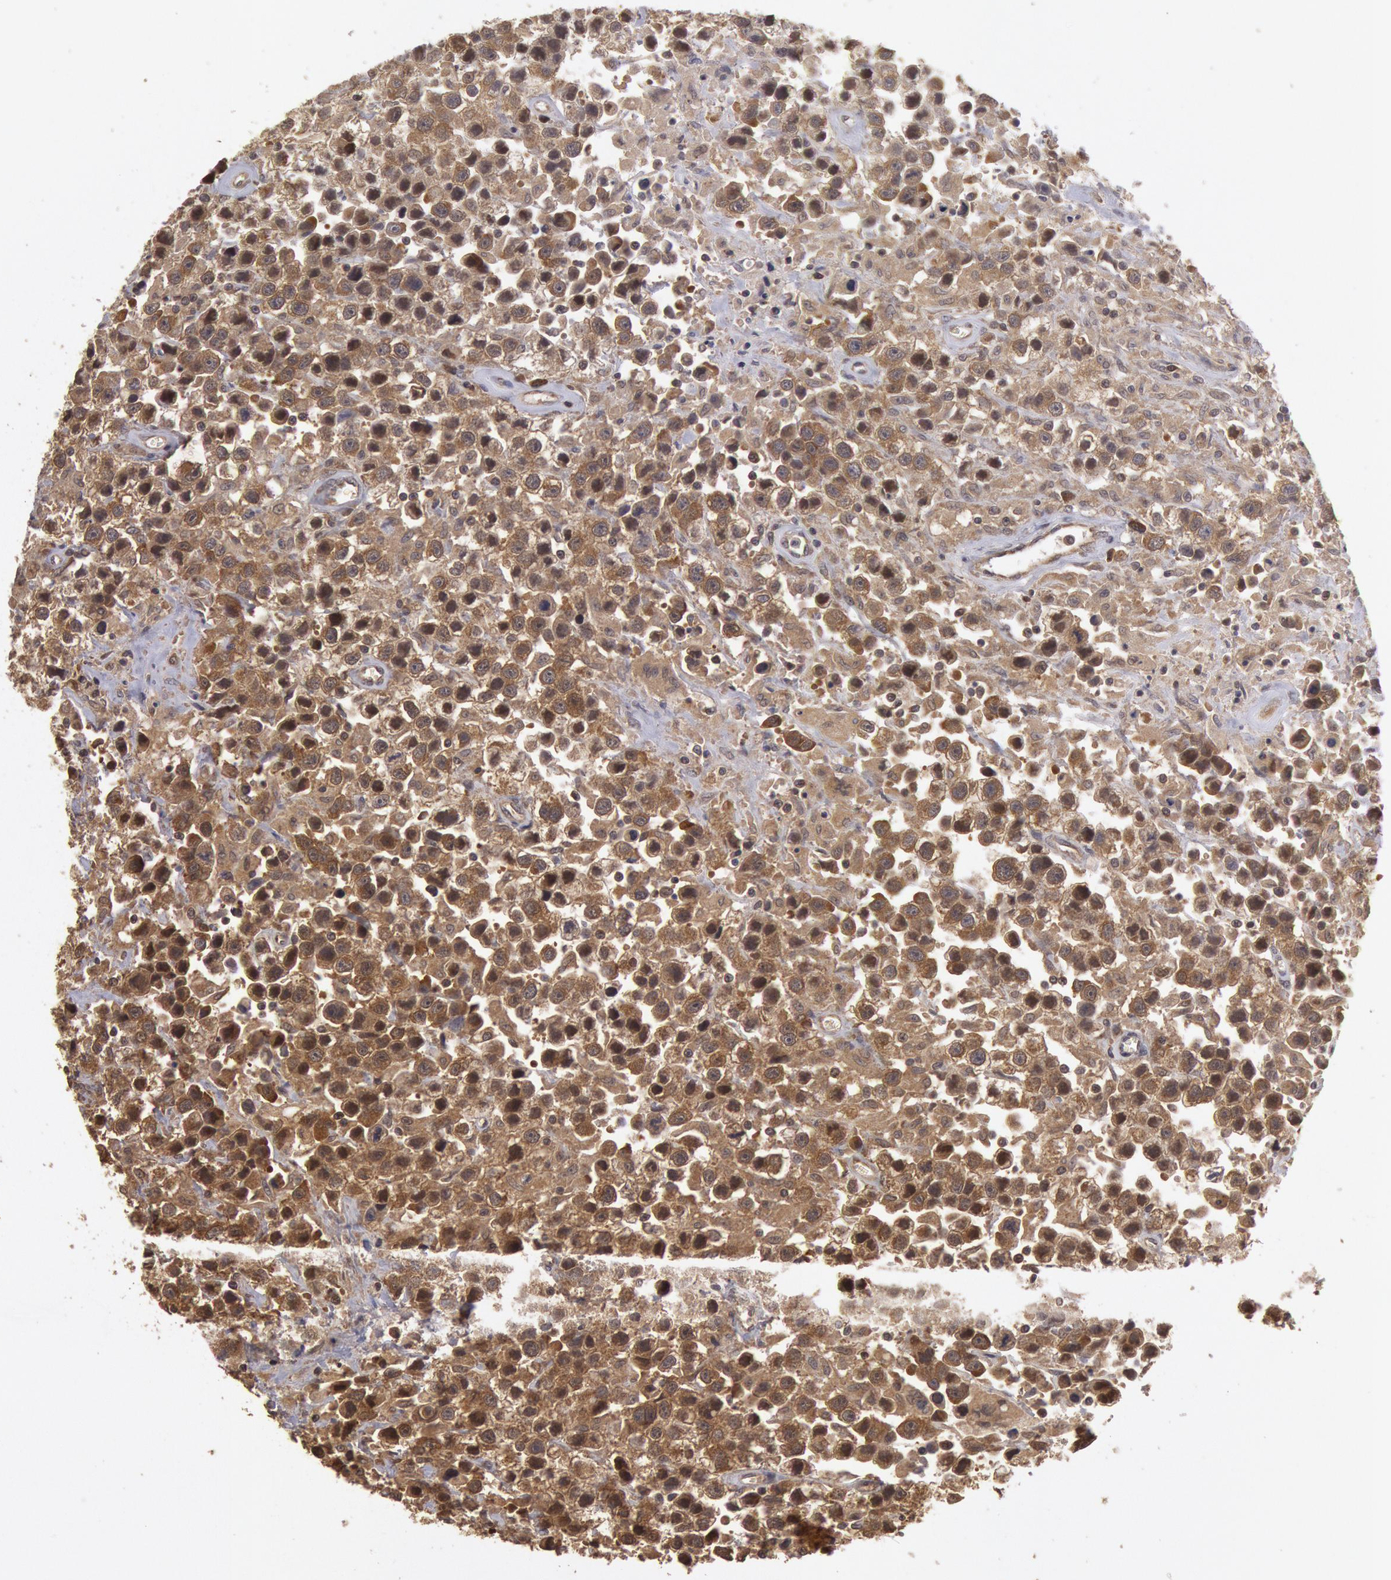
{"staining": {"intensity": "moderate", "quantity": ">75%", "location": "cytoplasmic/membranous"}, "tissue": "testis cancer", "cell_type": "Tumor cells", "image_type": "cancer", "snomed": [{"axis": "morphology", "description": "Seminoma, NOS"}, {"axis": "topography", "description": "Testis"}], "caption": "IHC staining of seminoma (testis), which shows medium levels of moderate cytoplasmic/membranous expression in approximately >75% of tumor cells indicating moderate cytoplasmic/membranous protein expression. The staining was performed using DAB (brown) for protein detection and nuclei were counterstained in hematoxylin (blue).", "gene": "USP14", "patient": {"sex": "male", "age": 43}}